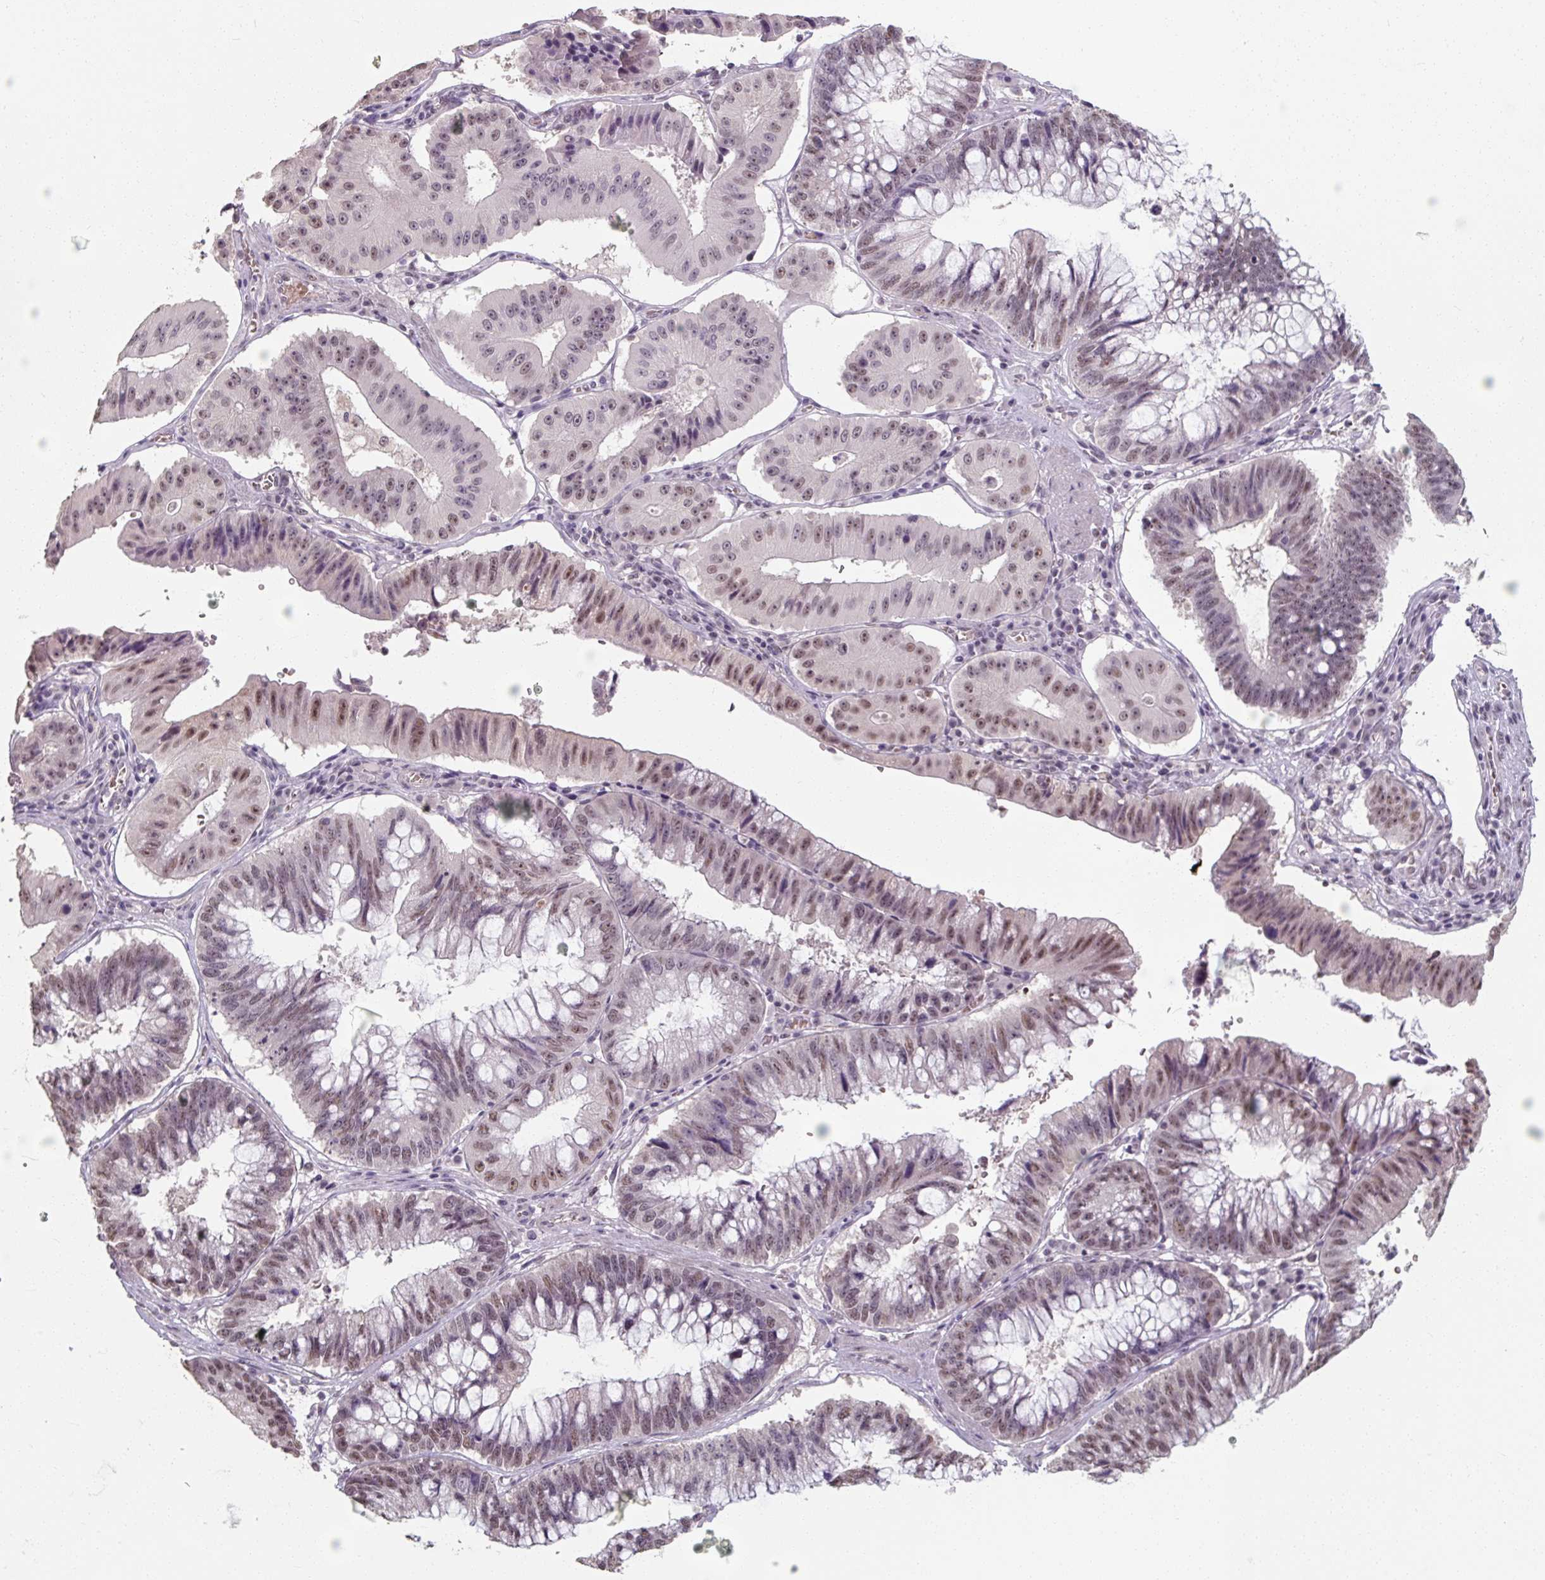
{"staining": {"intensity": "moderate", "quantity": "<25%", "location": "nuclear"}, "tissue": "stomach cancer", "cell_type": "Tumor cells", "image_type": "cancer", "snomed": [{"axis": "morphology", "description": "Adenocarcinoma, NOS"}, {"axis": "topography", "description": "Stomach"}], "caption": "Immunohistochemical staining of stomach cancer exhibits low levels of moderate nuclear staining in about <25% of tumor cells.", "gene": "ZFTRAF1", "patient": {"sex": "male", "age": 59}}